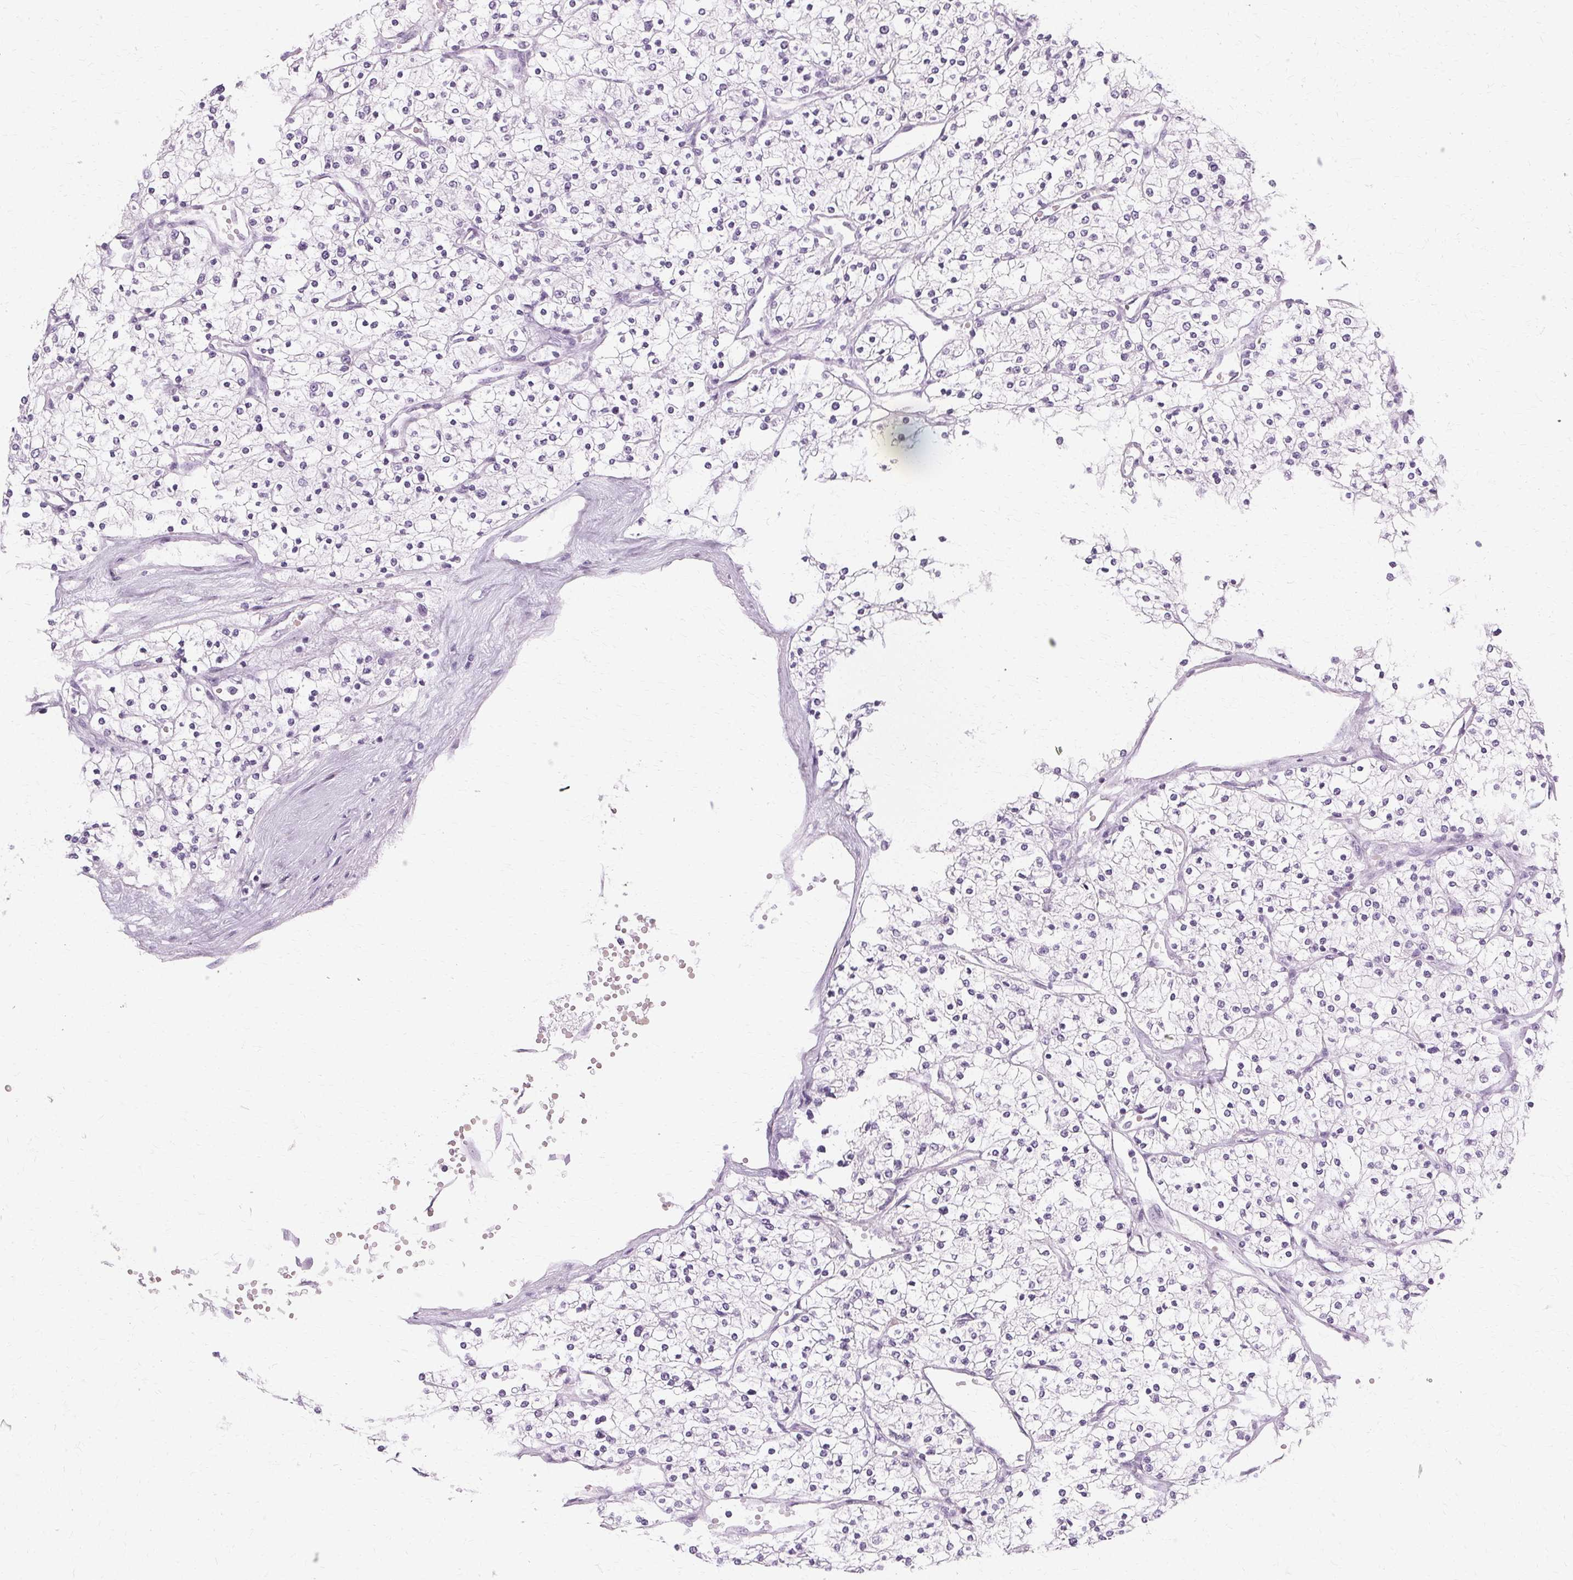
{"staining": {"intensity": "negative", "quantity": "none", "location": "none"}, "tissue": "renal cancer", "cell_type": "Tumor cells", "image_type": "cancer", "snomed": [{"axis": "morphology", "description": "Adenocarcinoma, NOS"}, {"axis": "topography", "description": "Kidney"}], "caption": "DAB (3,3'-diaminobenzidine) immunohistochemical staining of human renal adenocarcinoma exhibits no significant positivity in tumor cells.", "gene": "KRT6C", "patient": {"sex": "male", "age": 80}}